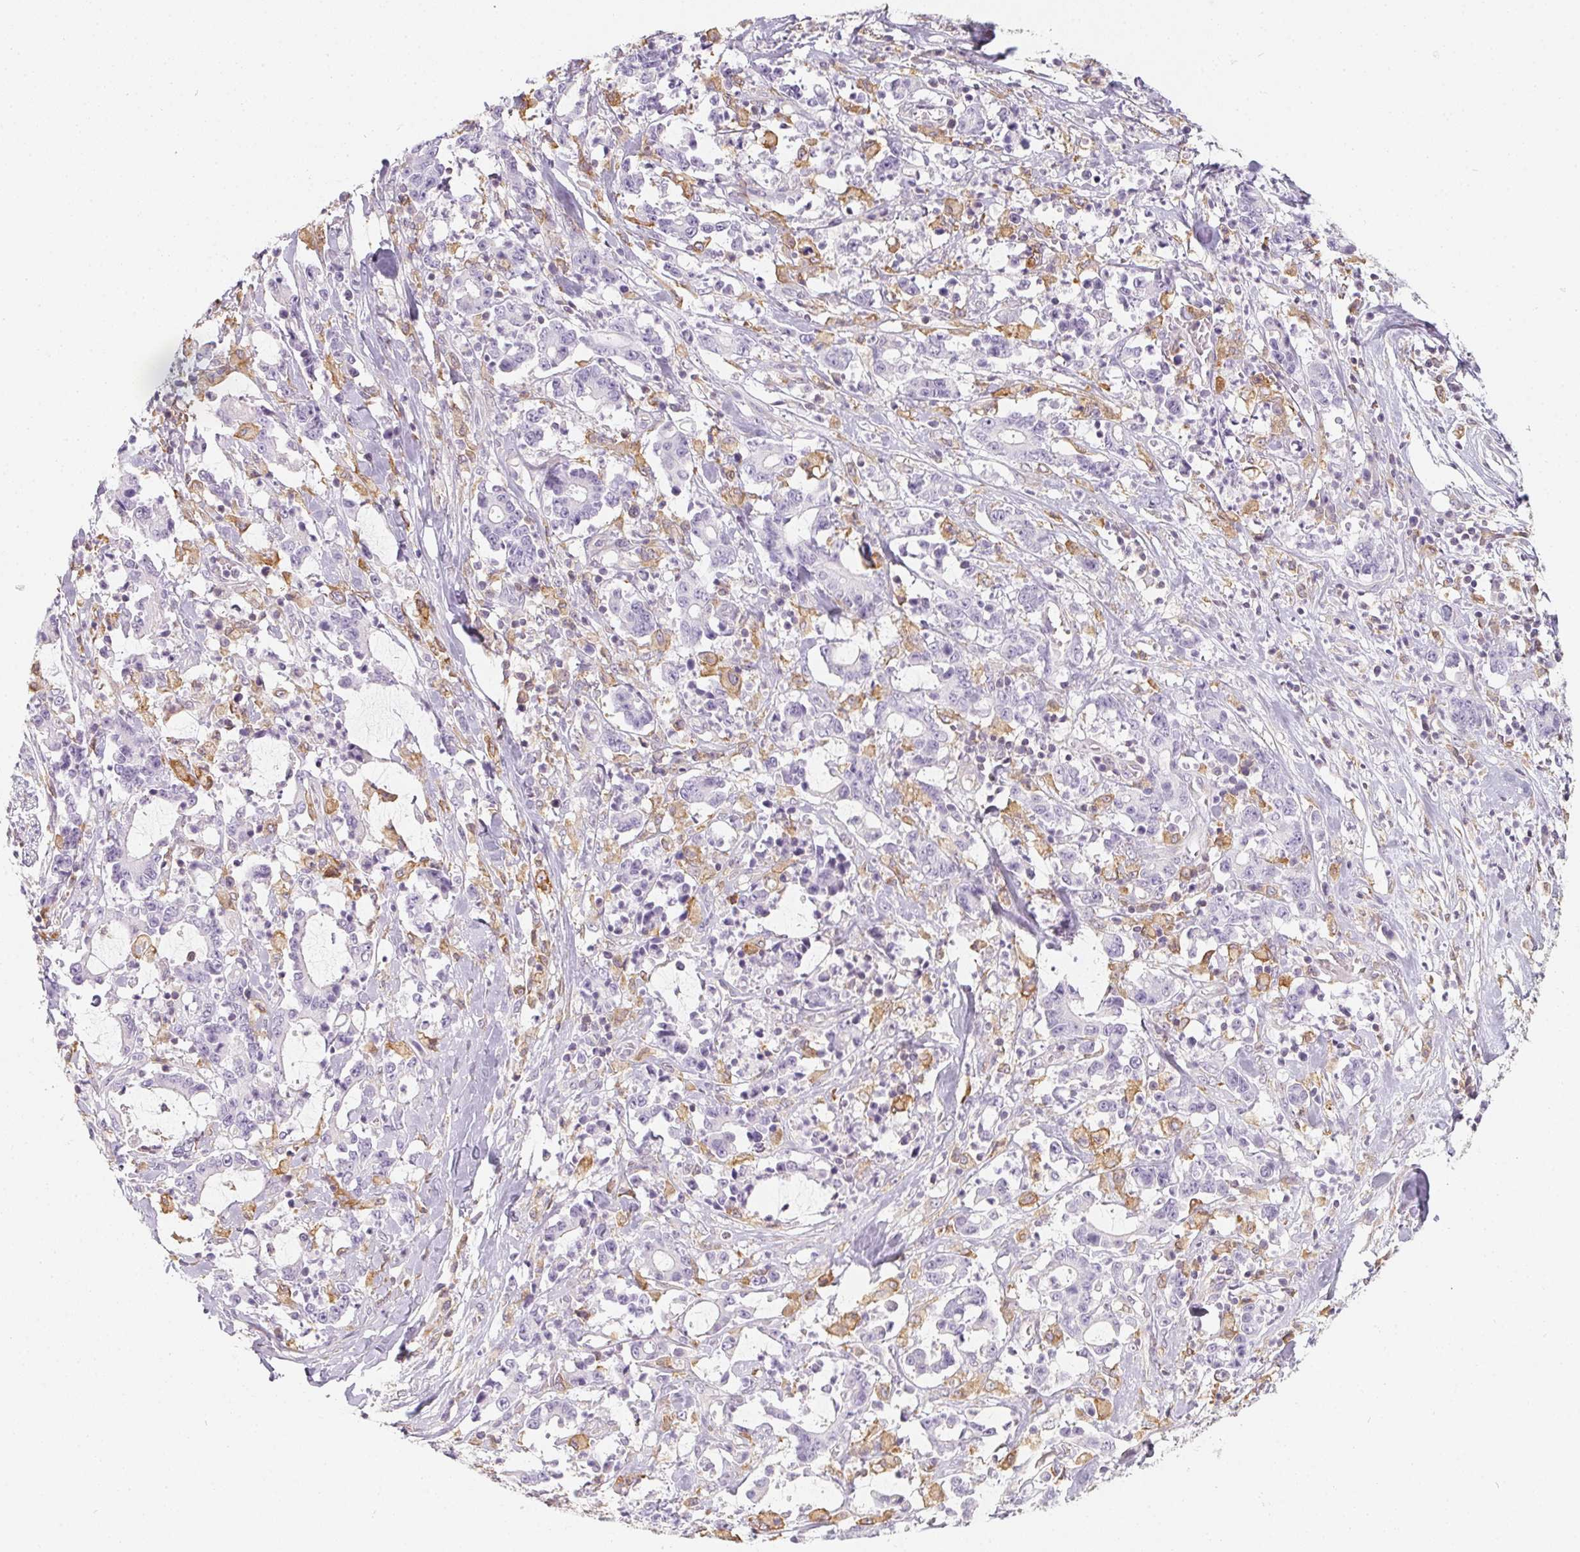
{"staining": {"intensity": "negative", "quantity": "none", "location": "none"}, "tissue": "stomach cancer", "cell_type": "Tumor cells", "image_type": "cancer", "snomed": [{"axis": "morphology", "description": "Adenocarcinoma, NOS"}, {"axis": "topography", "description": "Stomach, upper"}], "caption": "There is no significant expression in tumor cells of adenocarcinoma (stomach). The staining was performed using DAB to visualize the protein expression in brown, while the nuclei were stained in blue with hematoxylin (Magnification: 20x).", "gene": "SOAT1", "patient": {"sex": "male", "age": 68}}